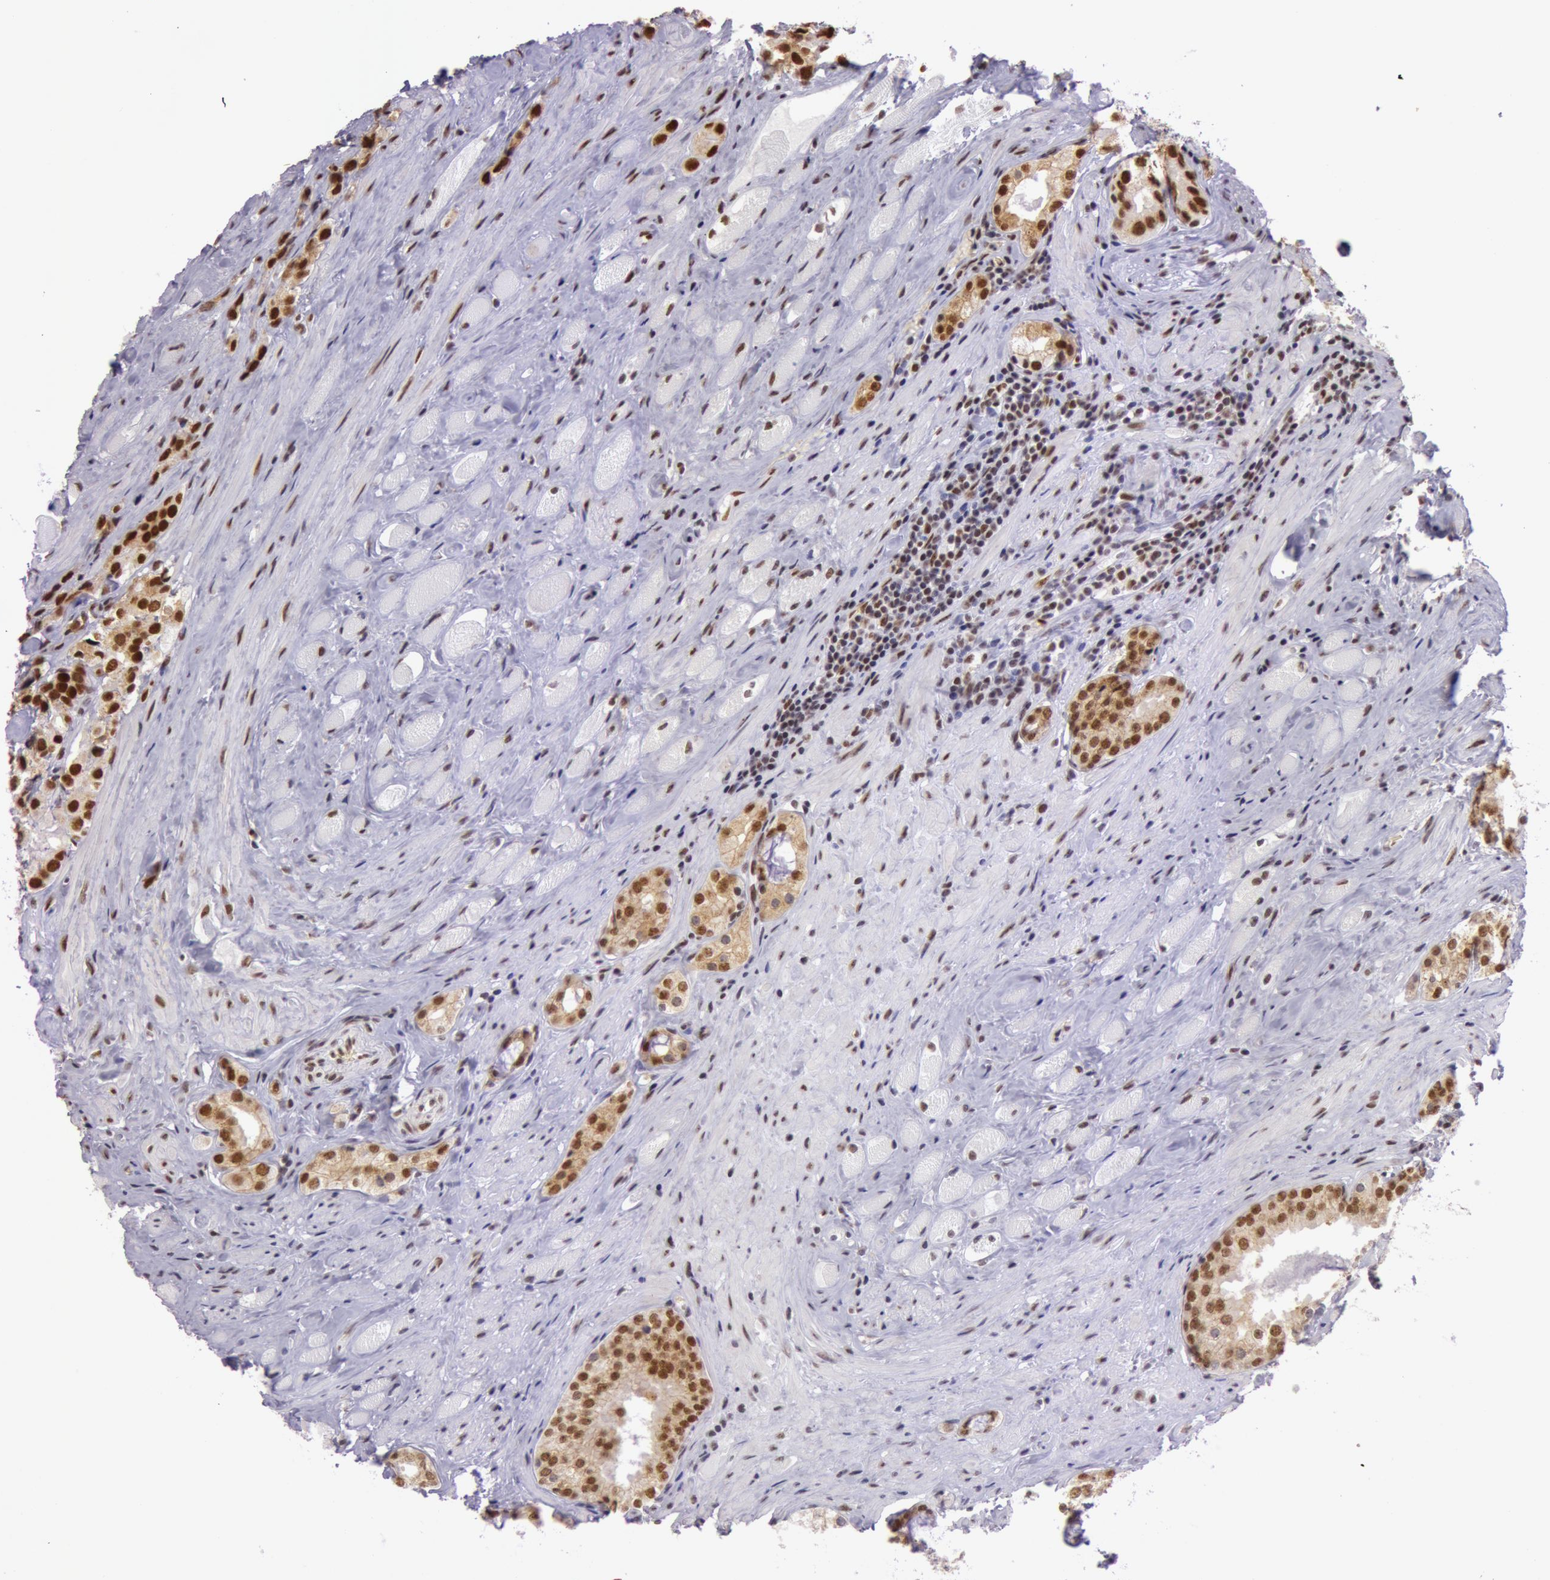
{"staining": {"intensity": "strong", "quantity": "25%-75%", "location": "nuclear"}, "tissue": "prostate cancer", "cell_type": "Tumor cells", "image_type": "cancer", "snomed": [{"axis": "morphology", "description": "Adenocarcinoma, Medium grade"}, {"axis": "topography", "description": "Prostate"}], "caption": "Strong nuclear protein staining is seen in approximately 25%-75% of tumor cells in adenocarcinoma (medium-grade) (prostate).", "gene": "NBN", "patient": {"sex": "male", "age": 73}}